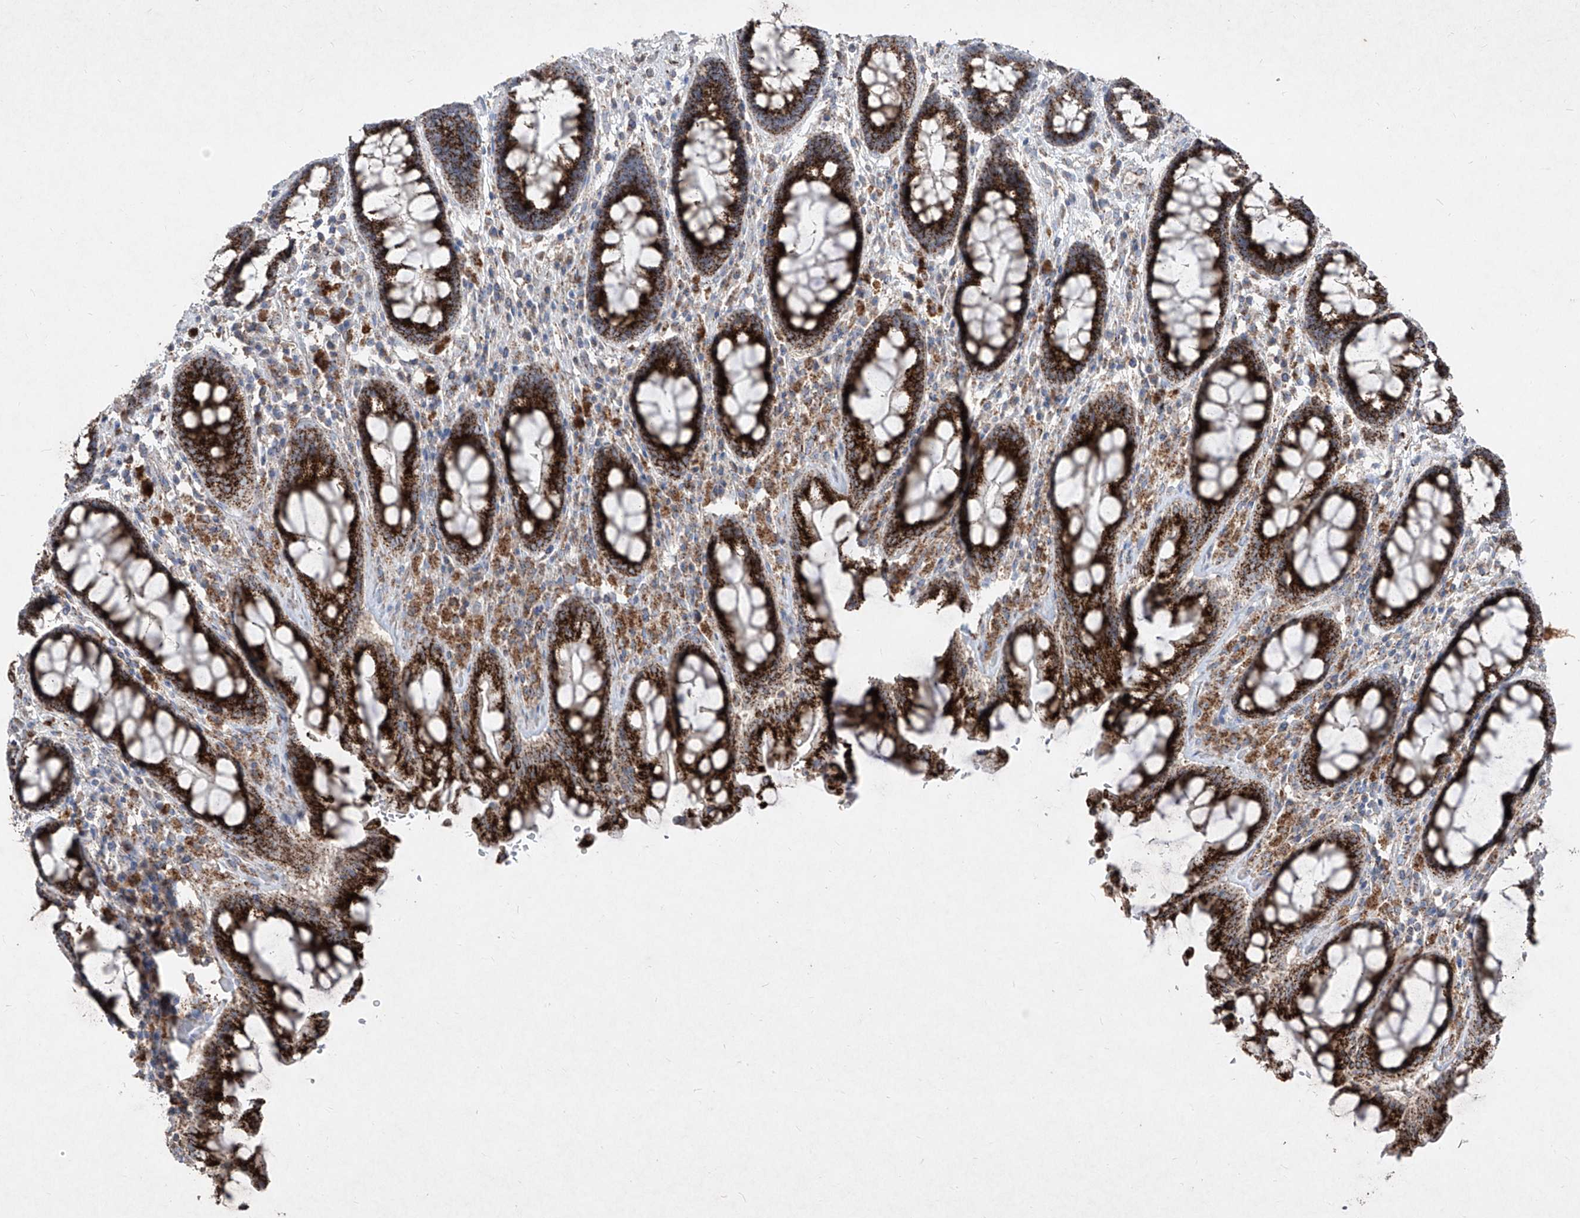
{"staining": {"intensity": "strong", "quantity": ">75%", "location": "cytoplasmic/membranous"}, "tissue": "rectum", "cell_type": "Glandular cells", "image_type": "normal", "snomed": [{"axis": "morphology", "description": "Normal tissue, NOS"}, {"axis": "topography", "description": "Rectum"}], "caption": "DAB (3,3'-diaminobenzidine) immunohistochemical staining of normal human rectum displays strong cytoplasmic/membranous protein expression in approximately >75% of glandular cells. The staining was performed using DAB to visualize the protein expression in brown, while the nuclei were stained in blue with hematoxylin (Magnification: 20x).", "gene": "ABCD3", "patient": {"sex": "male", "age": 64}}